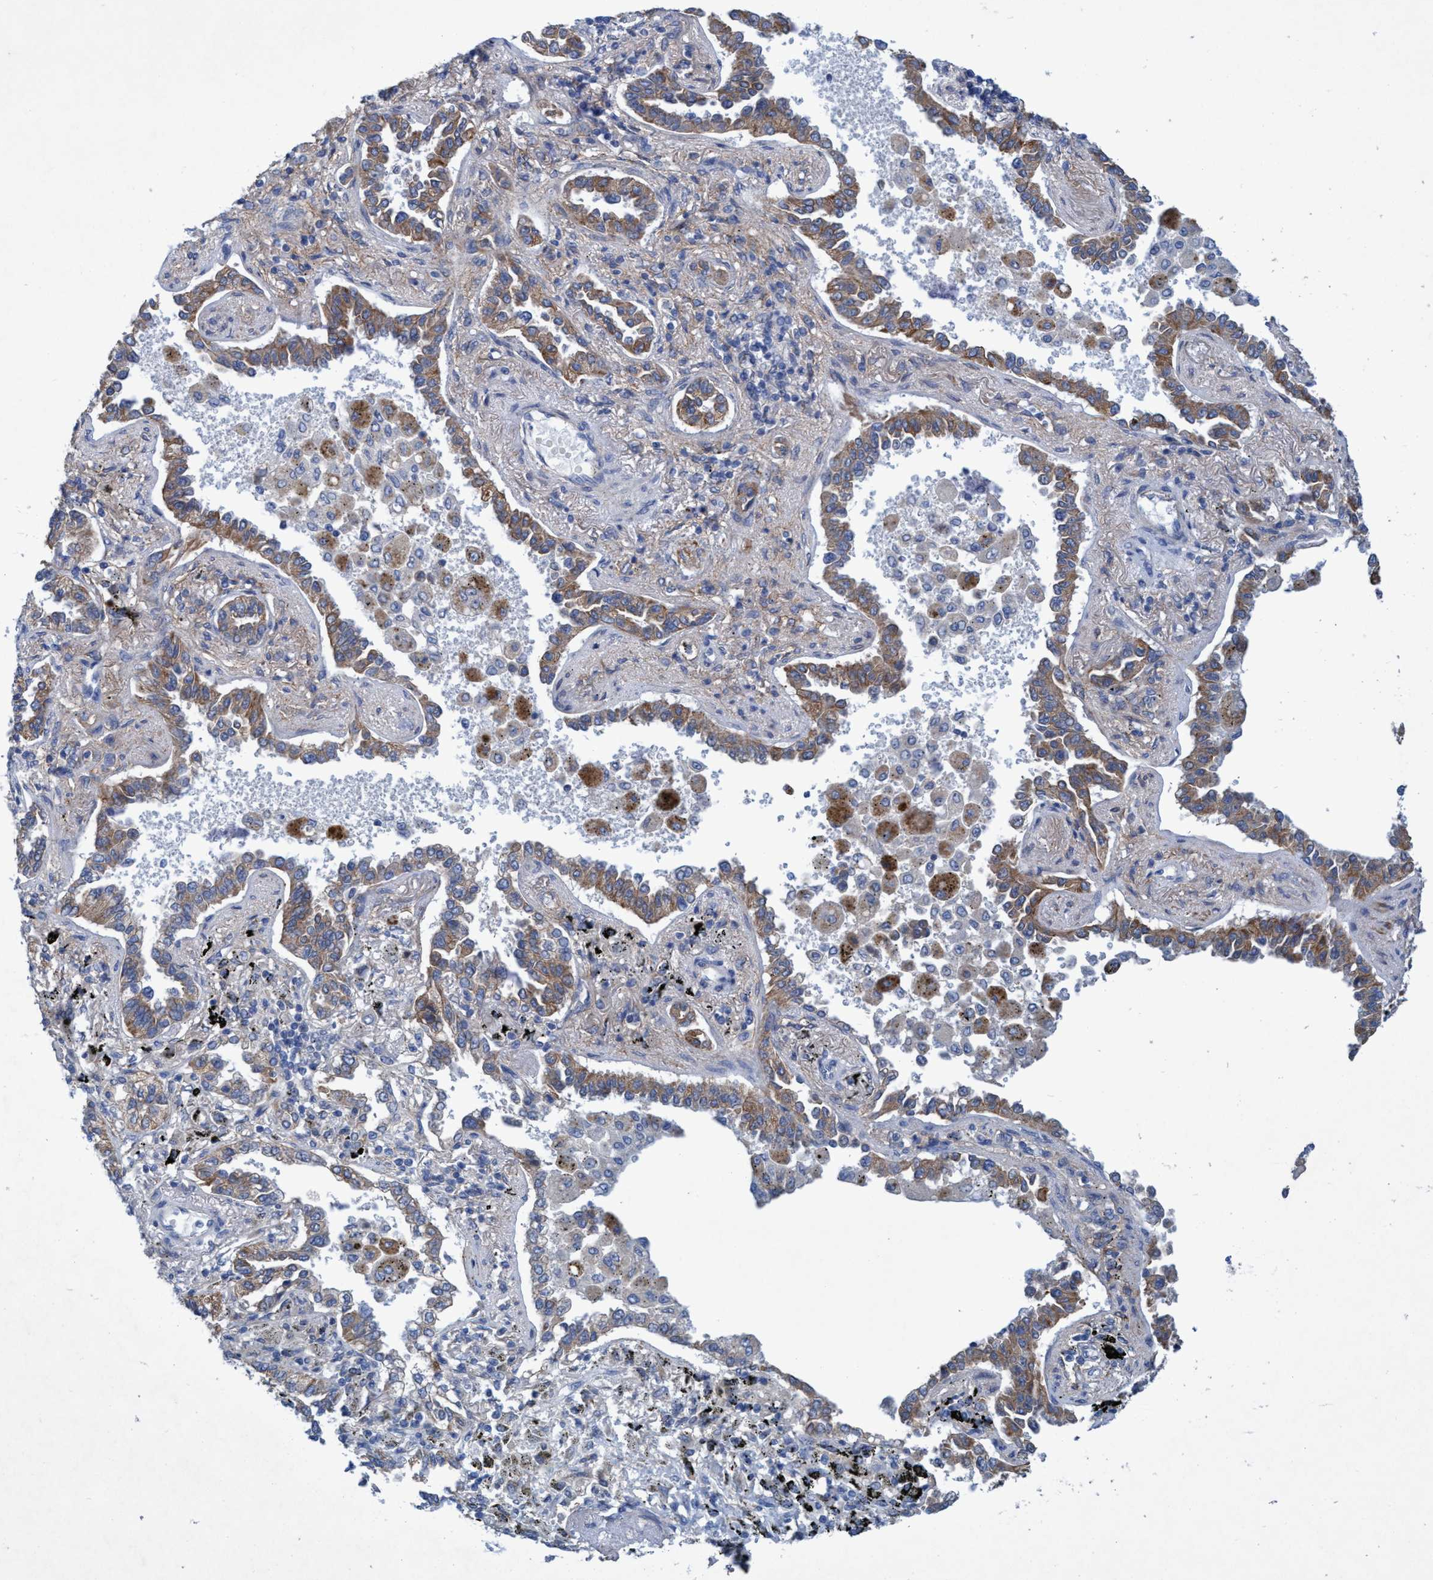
{"staining": {"intensity": "moderate", "quantity": "25%-75%", "location": "cytoplasmic/membranous"}, "tissue": "lung cancer", "cell_type": "Tumor cells", "image_type": "cancer", "snomed": [{"axis": "morphology", "description": "Normal tissue, NOS"}, {"axis": "morphology", "description": "Adenocarcinoma, NOS"}, {"axis": "topography", "description": "Lung"}], "caption": "There is medium levels of moderate cytoplasmic/membranous staining in tumor cells of lung adenocarcinoma, as demonstrated by immunohistochemical staining (brown color).", "gene": "GULP1", "patient": {"sex": "male", "age": 59}}